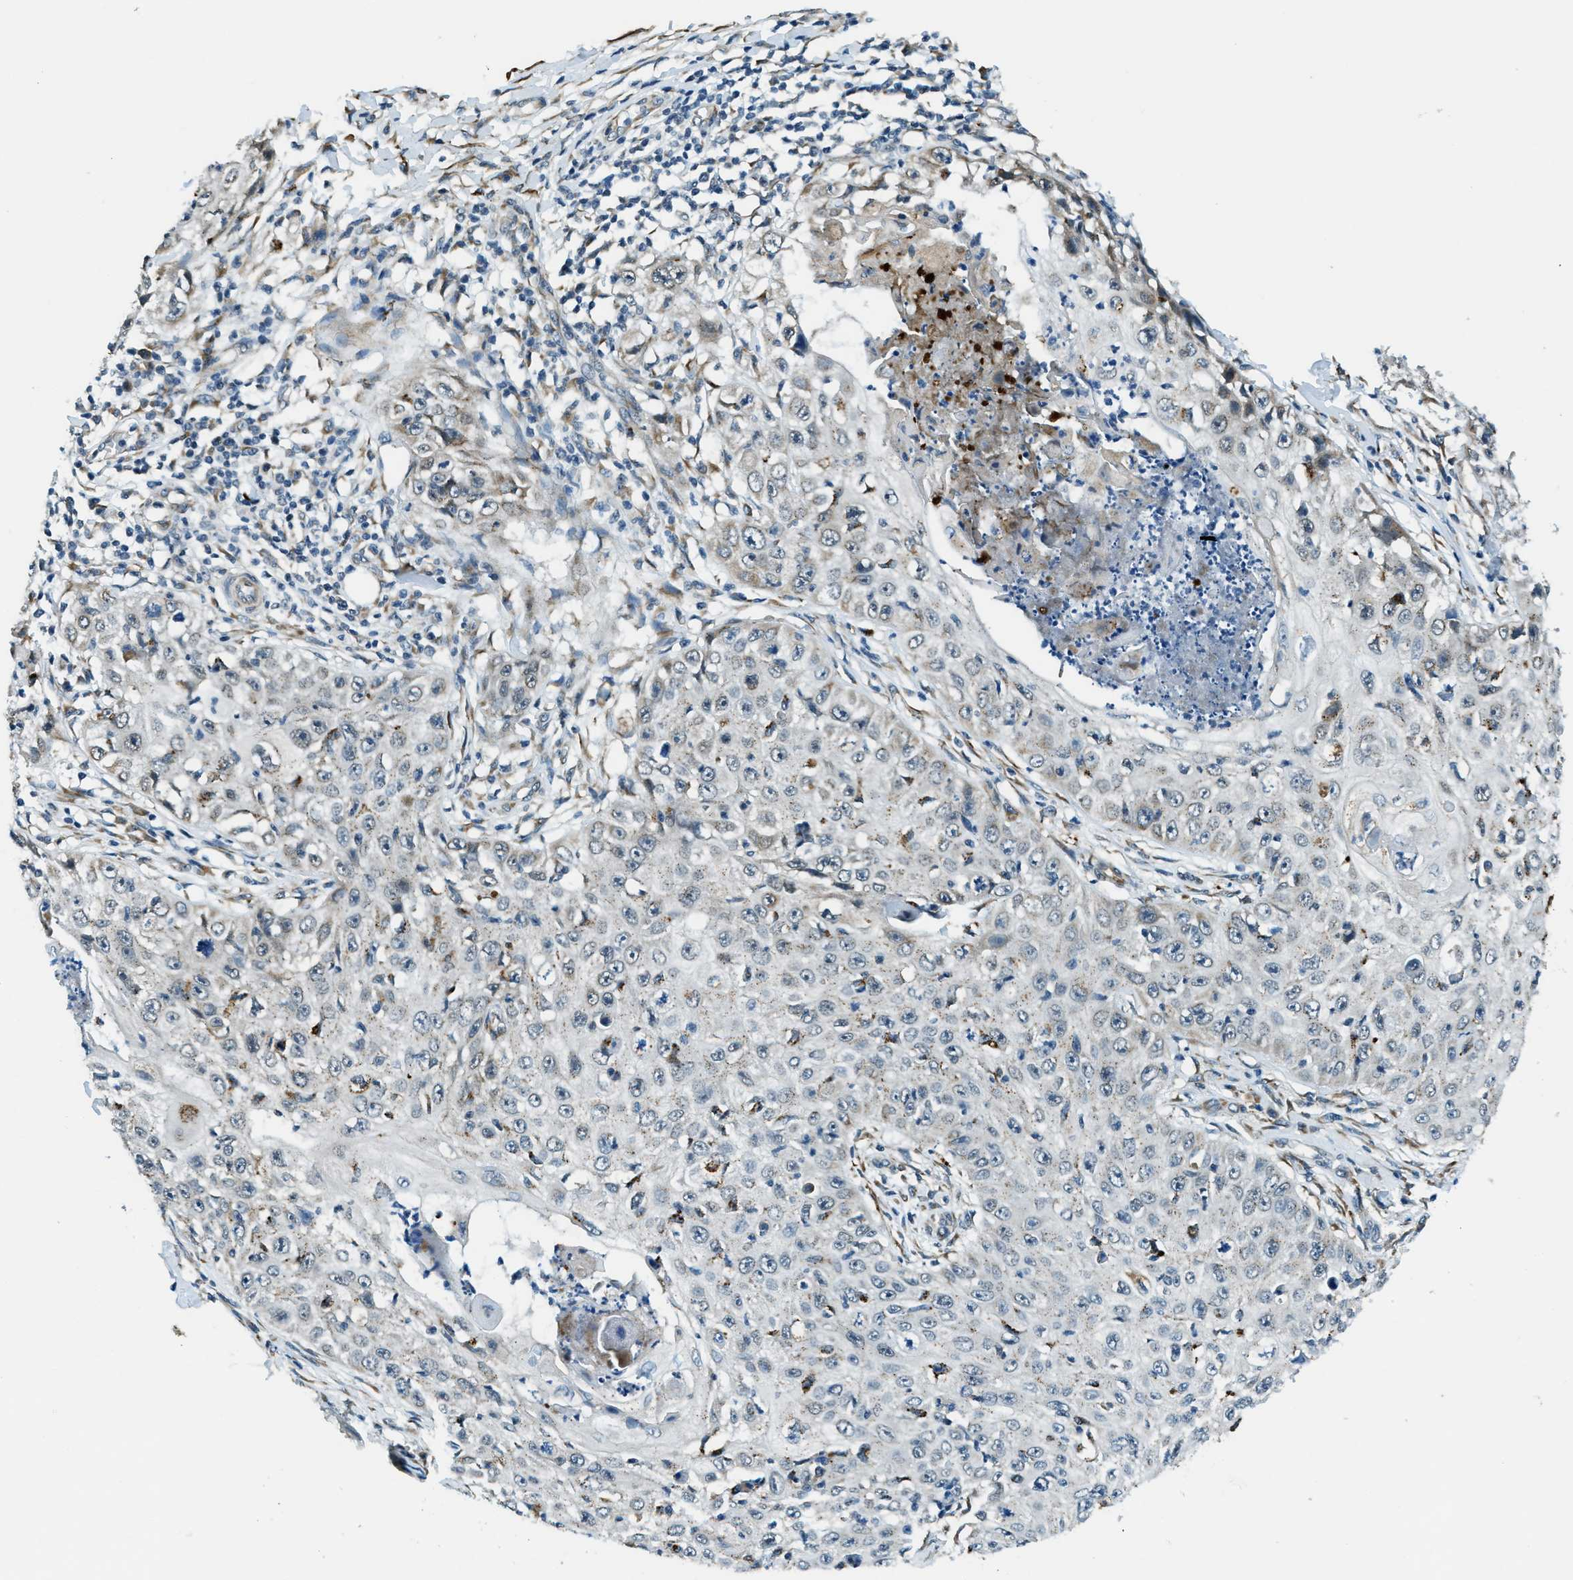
{"staining": {"intensity": "weak", "quantity": "<25%", "location": "cytoplasmic/membranous"}, "tissue": "skin cancer", "cell_type": "Tumor cells", "image_type": "cancer", "snomed": [{"axis": "morphology", "description": "Squamous cell carcinoma, NOS"}, {"axis": "topography", "description": "Skin"}], "caption": "Photomicrograph shows no significant protein expression in tumor cells of skin cancer.", "gene": "GINM1", "patient": {"sex": "male", "age": 86}}